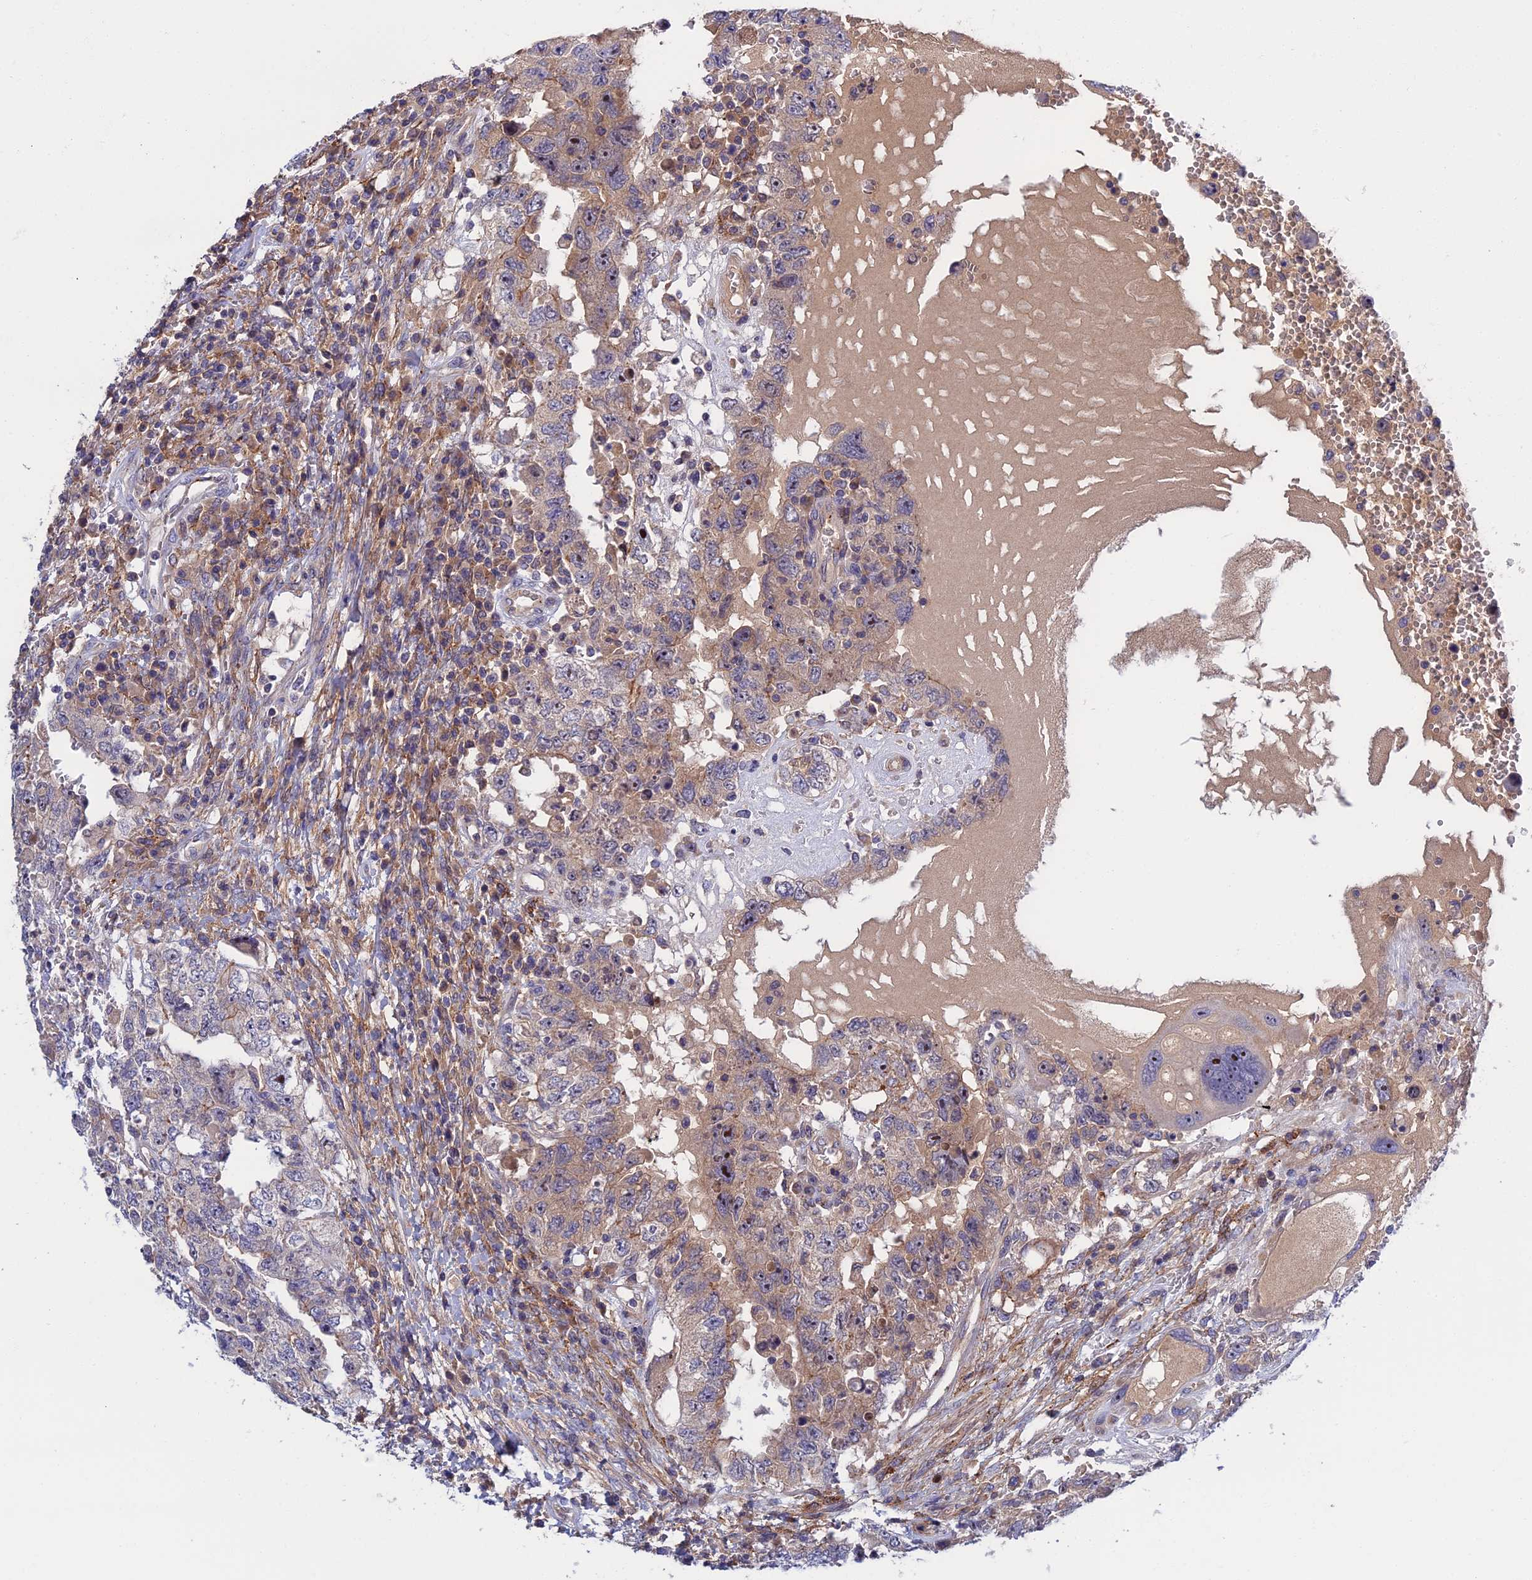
{"staining": {"intensity": "weak", "quantity": "<25%", "location": "cytoplasmic/membranous"}, "tissue": "testis cancer", "cell_type": "Tumor cells", "image_type": "cancer", "snomed": [{"axis": "morphology", "description": "Carcinoma, Embryonal, NOS"}, {"axis": "topography", "description": "Testis"}], "caption": "Tumor cells are negative for protein expression in human testis cancer (embryonal carcinoma).", "gene": "CRACD", "patient": {"sex": "male", "age": 26}}